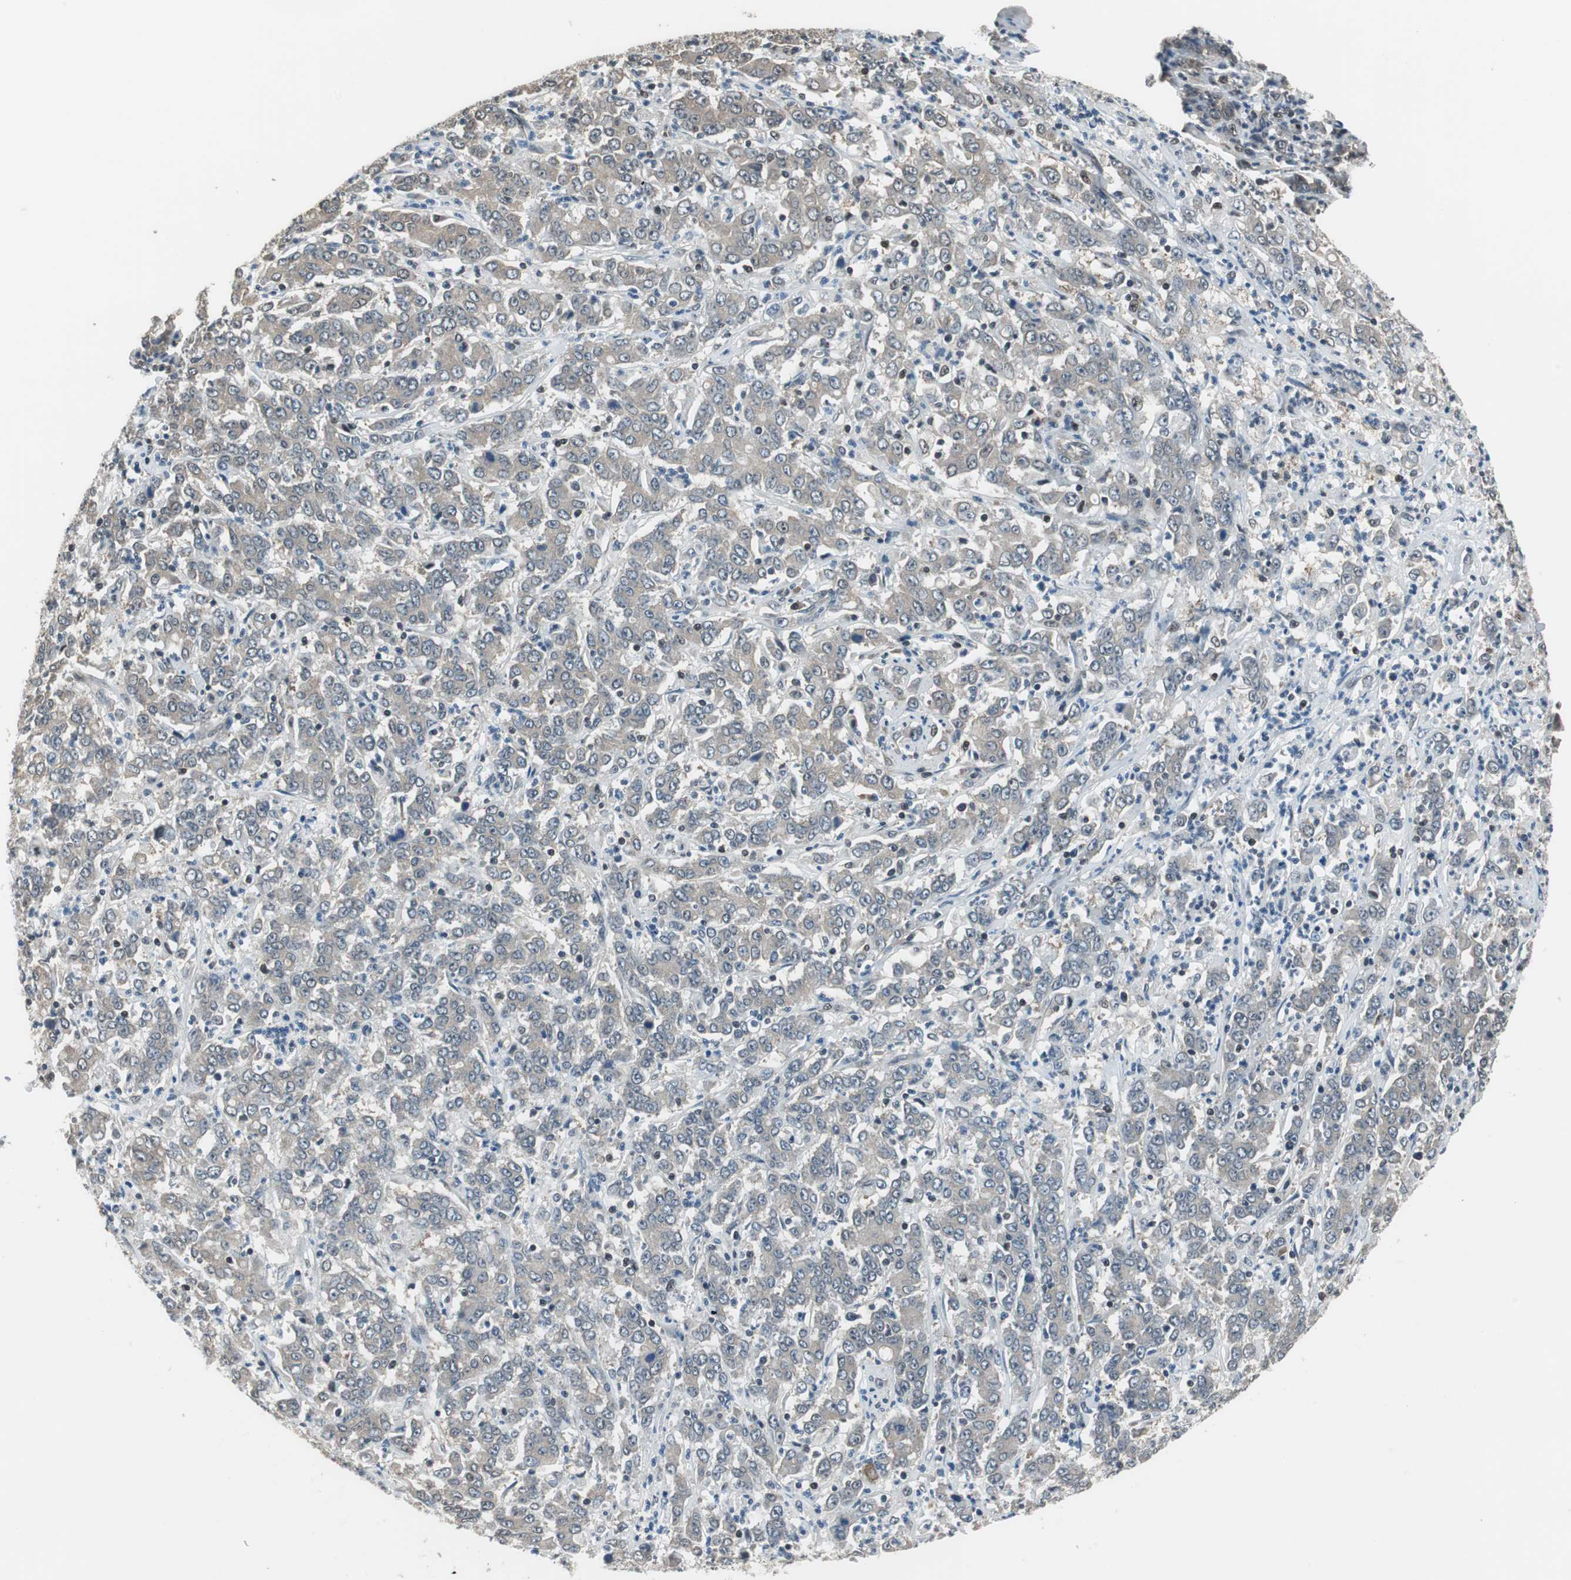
{"staining": {"intensity": "negative", "quantity": "none", "location": "none"}, "tissue": "stomach cancer", "cell_type": "Tumor cells", "image_type": "cancer", "snomed": [{"axis": "morphology", "description": "Adenocarcinoma, NOS"}, {"axis": "topography", "description": "Stomach, lower"}], "caption": "Stomach adenocarcinoma was stained to show a protein in brown. There is no significant staining in tumor cells. (DAB immunohistochemistry visualized using brightfield microscopy, high magnification).", "gene": "MAFB", "patient": {"sex": "female", "age": 71}}